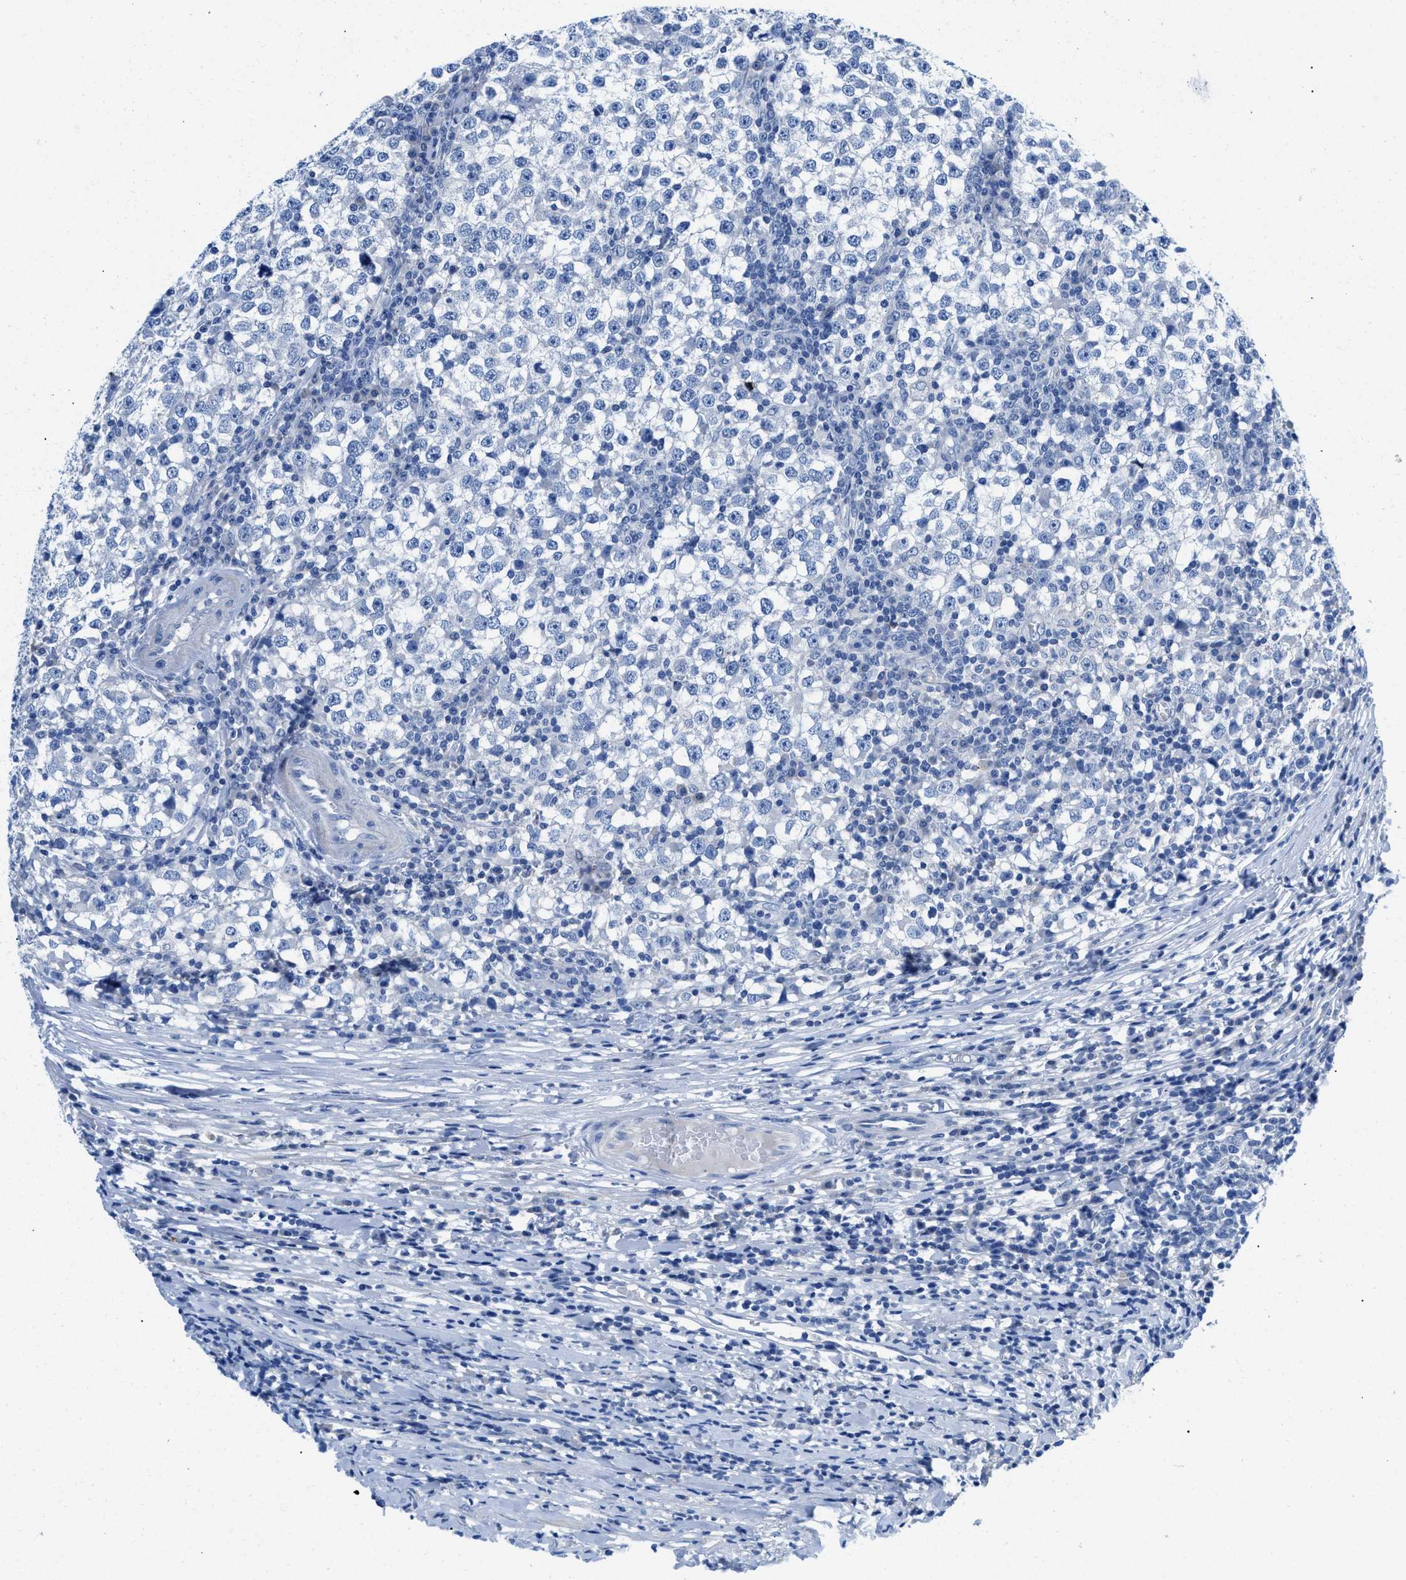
{"staining": {"intensity": "negative", "quantity": "none", "location": "none"}, "tissue": "testis cancer", "cell_type": "Tumor cells", "image_type": "cancer", "snomed": [{"axis": "morphology", "description": "Seminoma, NOS"}, {"axis": "topography", "description": "Testis"}], "caption": "The image shows no staining of tumor cells in testis cancer (seminoma).", "gene": "SLC10A6", "patient": {"sex": "male", "age": 65}}